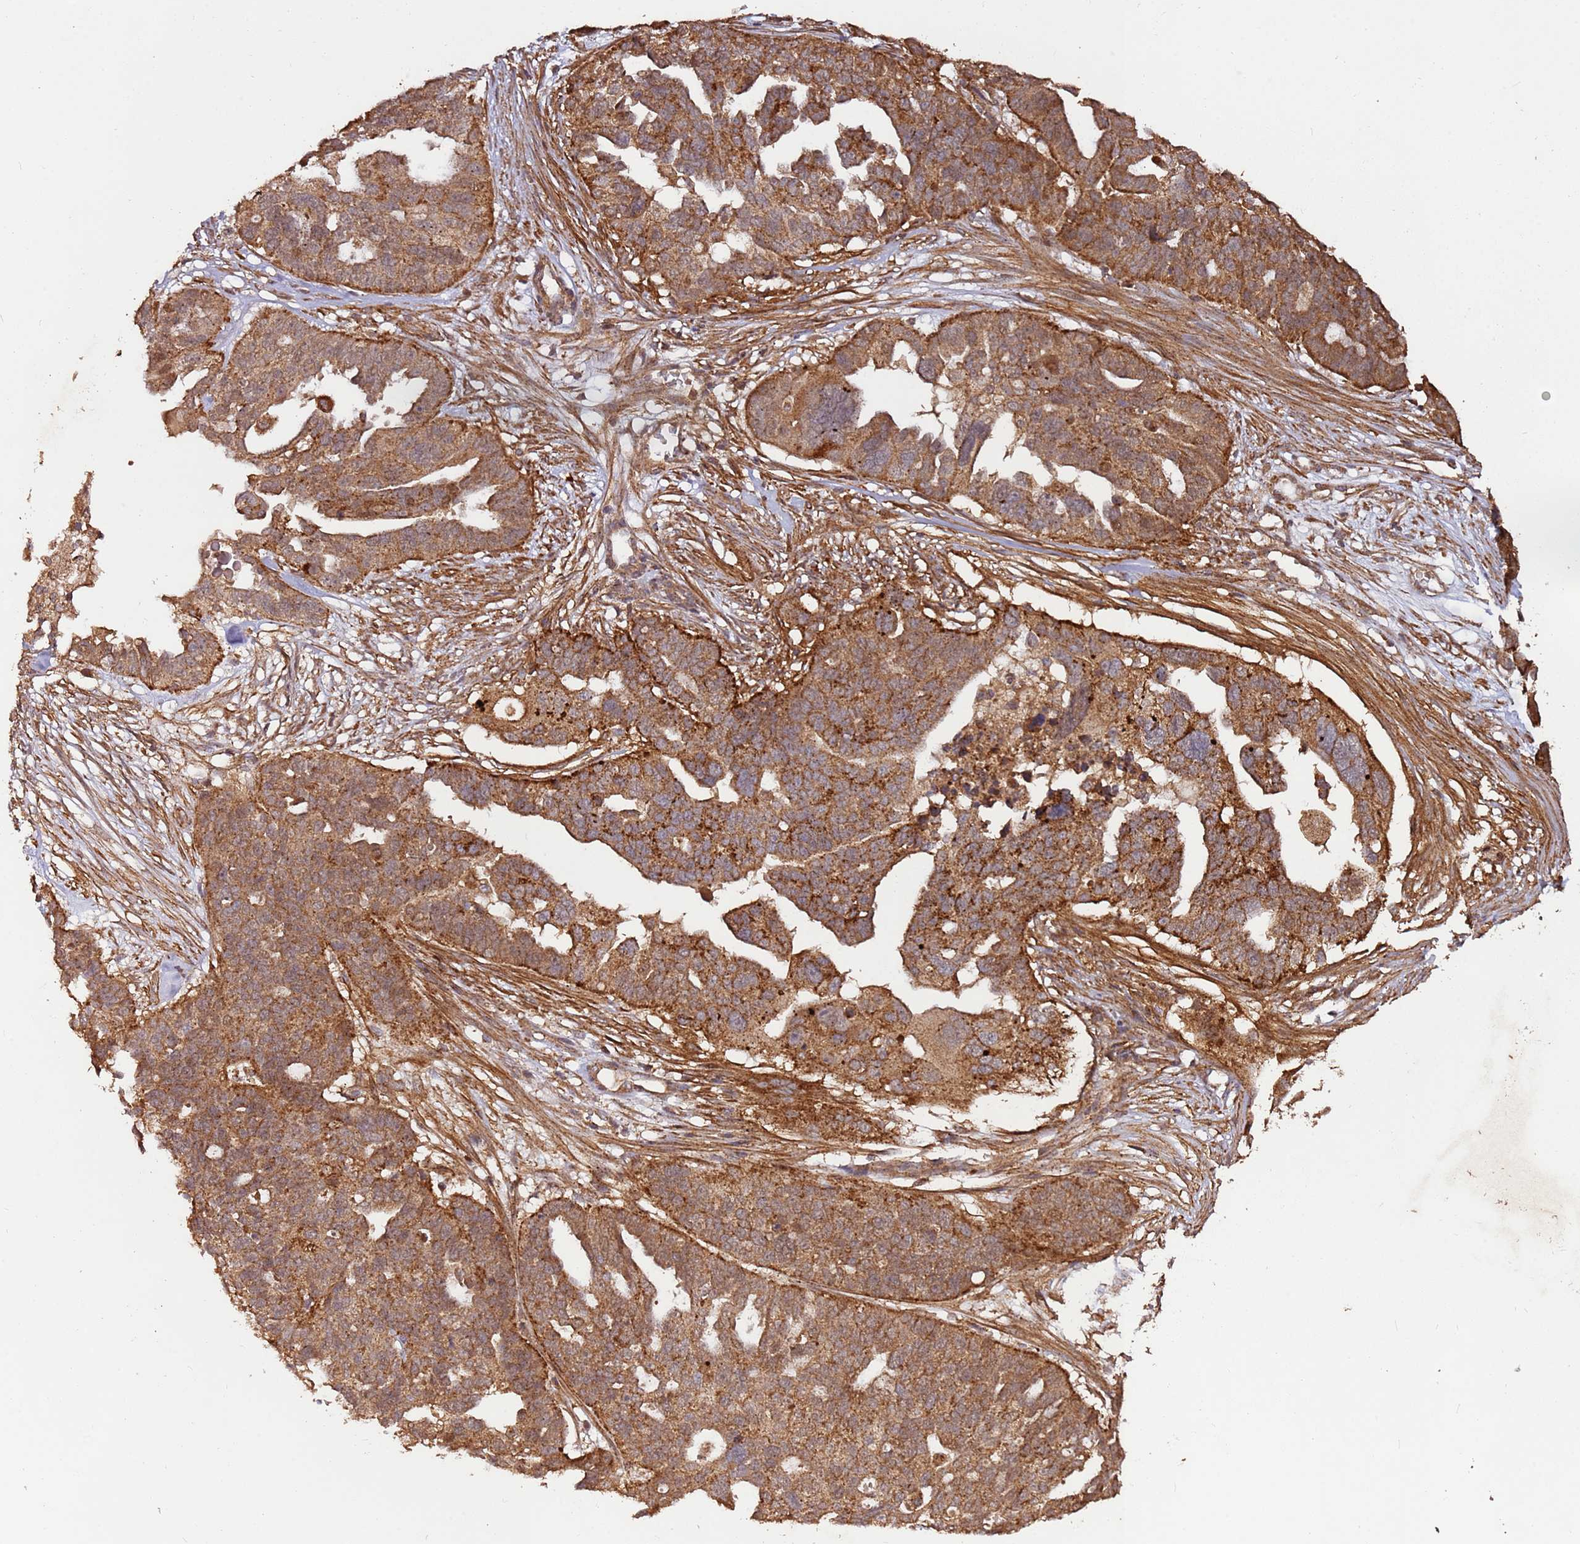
{"staining": {"intensity": "moderate", "quantity": ">75%", "location": "cytoplasmic/membranous"}, "tissue": "ovarian cancer", "cell_type": "Tumor cells", "image_type": "cancer", "snomed": [{"axis": "morphology", "description": "Cystadenocarcinoma, serous, NOS"}, {"axis": "topography", "description": "Ovary"}], "caption": "Brown immunohistochemical staining in human ovarian serous cystadenocarcinoma reveals moderate cytoplasmic/membranous positivity in about >75% of tumor cells.", "gene": "FAM186A", "patient": {"sex": "female", "age": 59}}